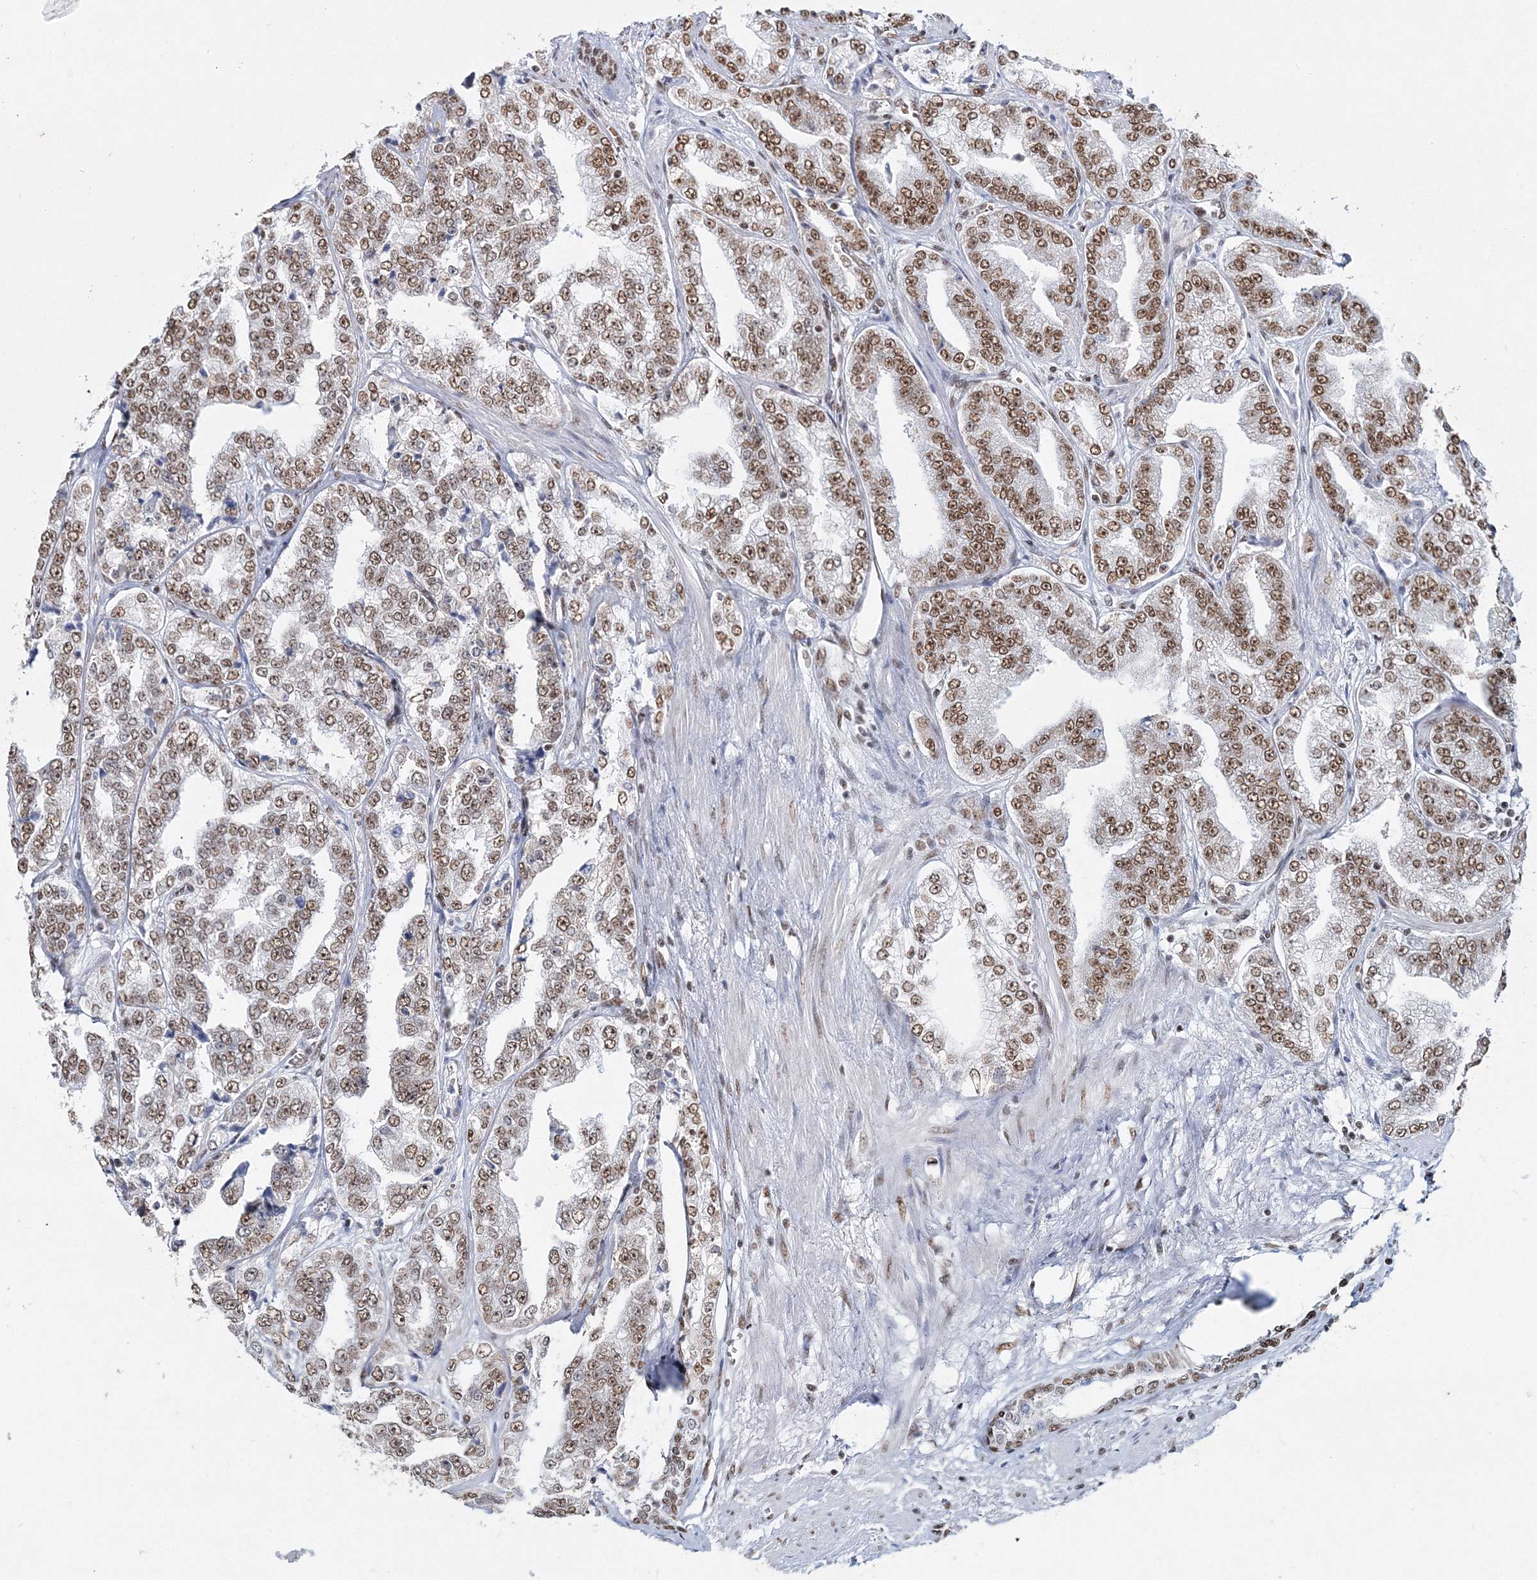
{"staining": {"intensity": "moderate", "quantity": ">75%", "location": "nuclear"}, "tissue": "prostate cancer", "cell_type": "Tumor cells", "image_type": "cancer", "snomed": [{"axis": "morphology", "description": "Adenocarcinoma, High grade"}, {"axis": "topography", "description": "Prostate"}], "caption": "High-grade adenocarcinoma (prostate) stained with DAB IHC exhibits medium levels of moderate nuclear expression in about >75% of tumor cells.", "gene": "QRICH1", "patient": {"sex": "male", "age": 71}}